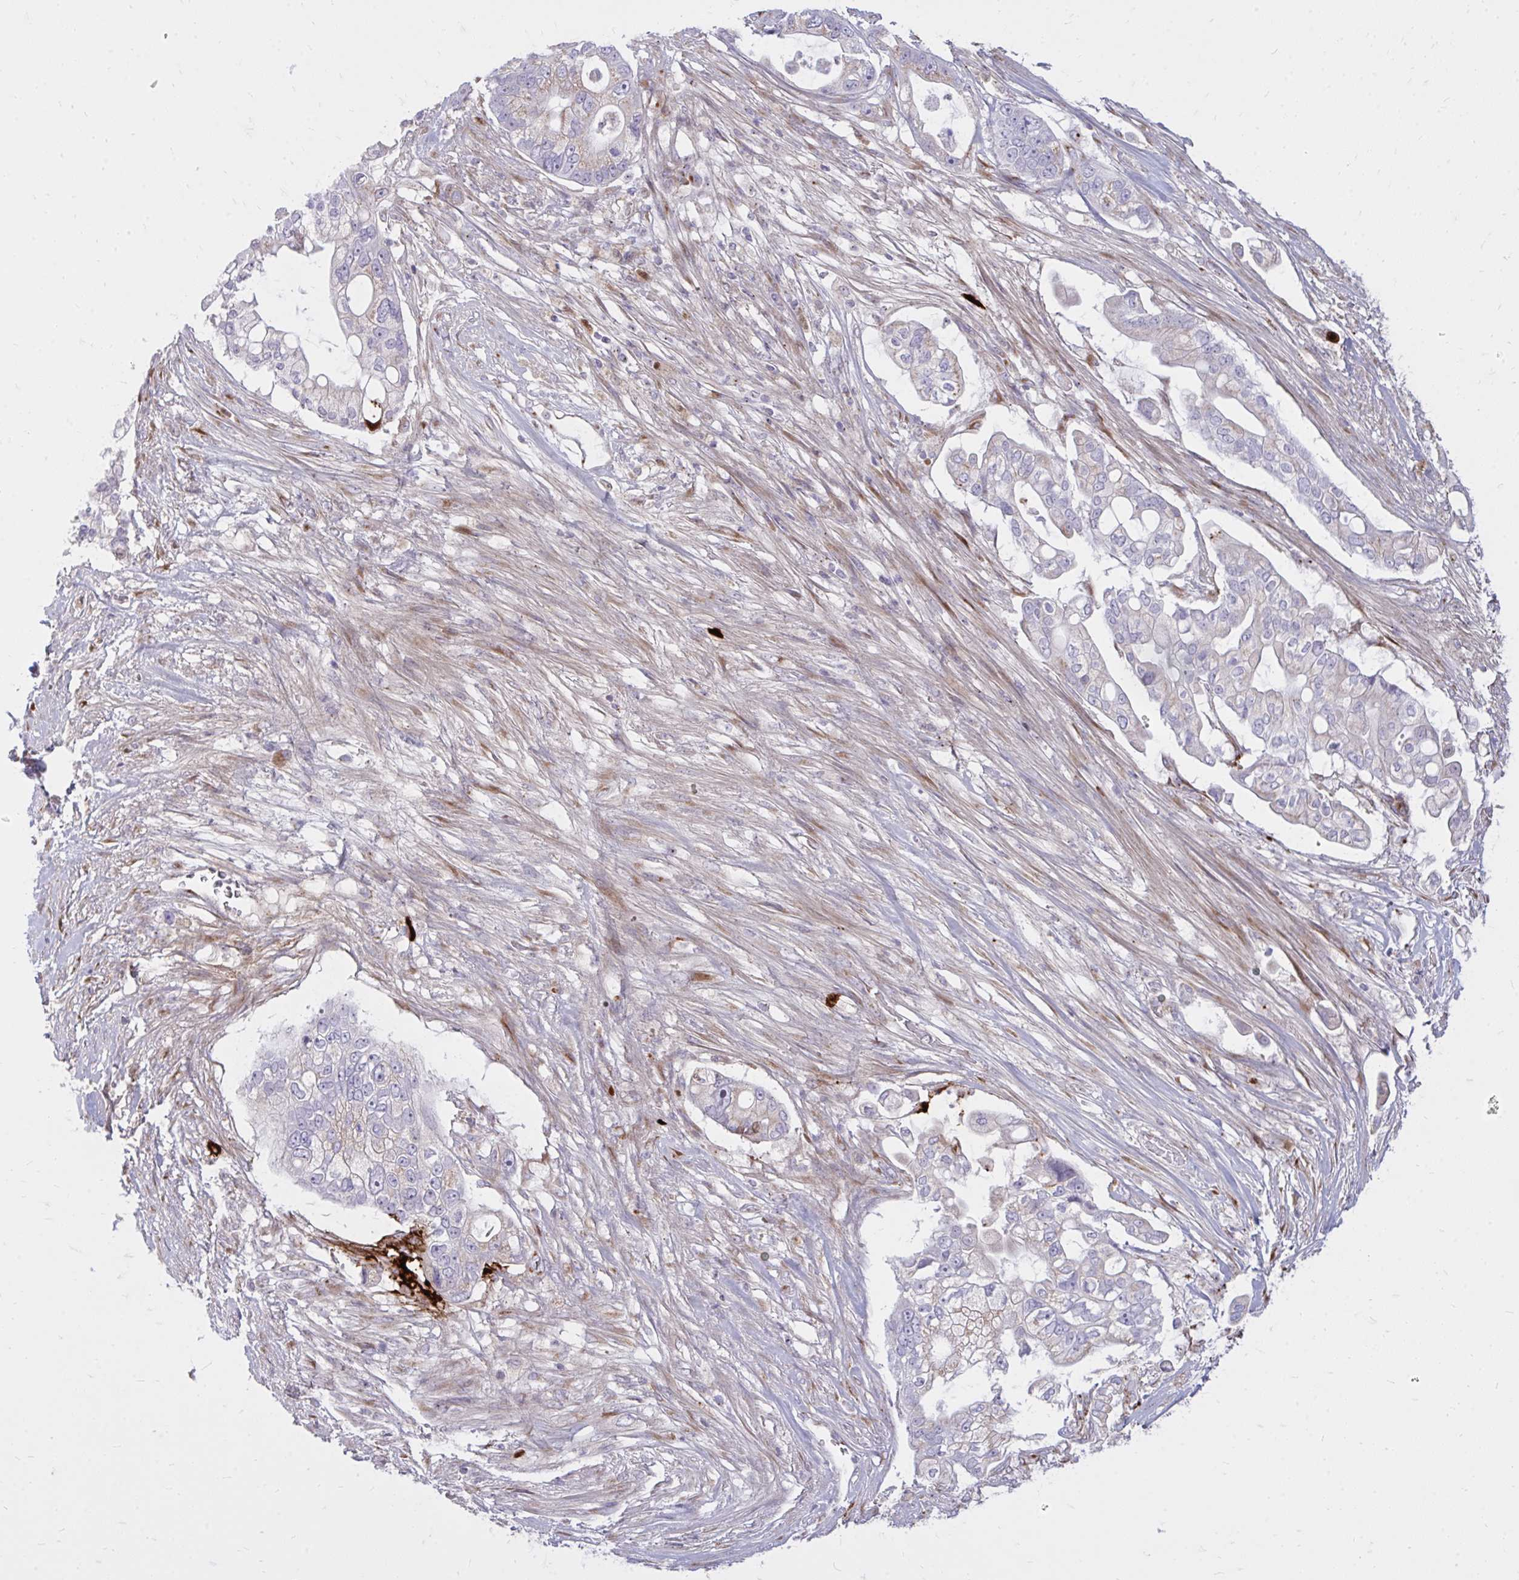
{"staining": {"intensity": "moderate", "quantity": "<25%", "location": "cytoplasmic/membranous"}, "tissue": "pancreatic cancer", "cell_type": "Tumor cells", "image_type": "cancer", "snomed": [{"axis": "morphology", "description": "Adenocarcinoma, NOS"}, {"axis": "topography", "description": "Pancreas"}], "caption": "Moderate cytoplasmic/membranous positivity is present in about <25% of tumor cells in pancreatic cancer (adenocarcinoma).", "gene": "RAB6B", "patient": {"sex": "female", "age": 69}}